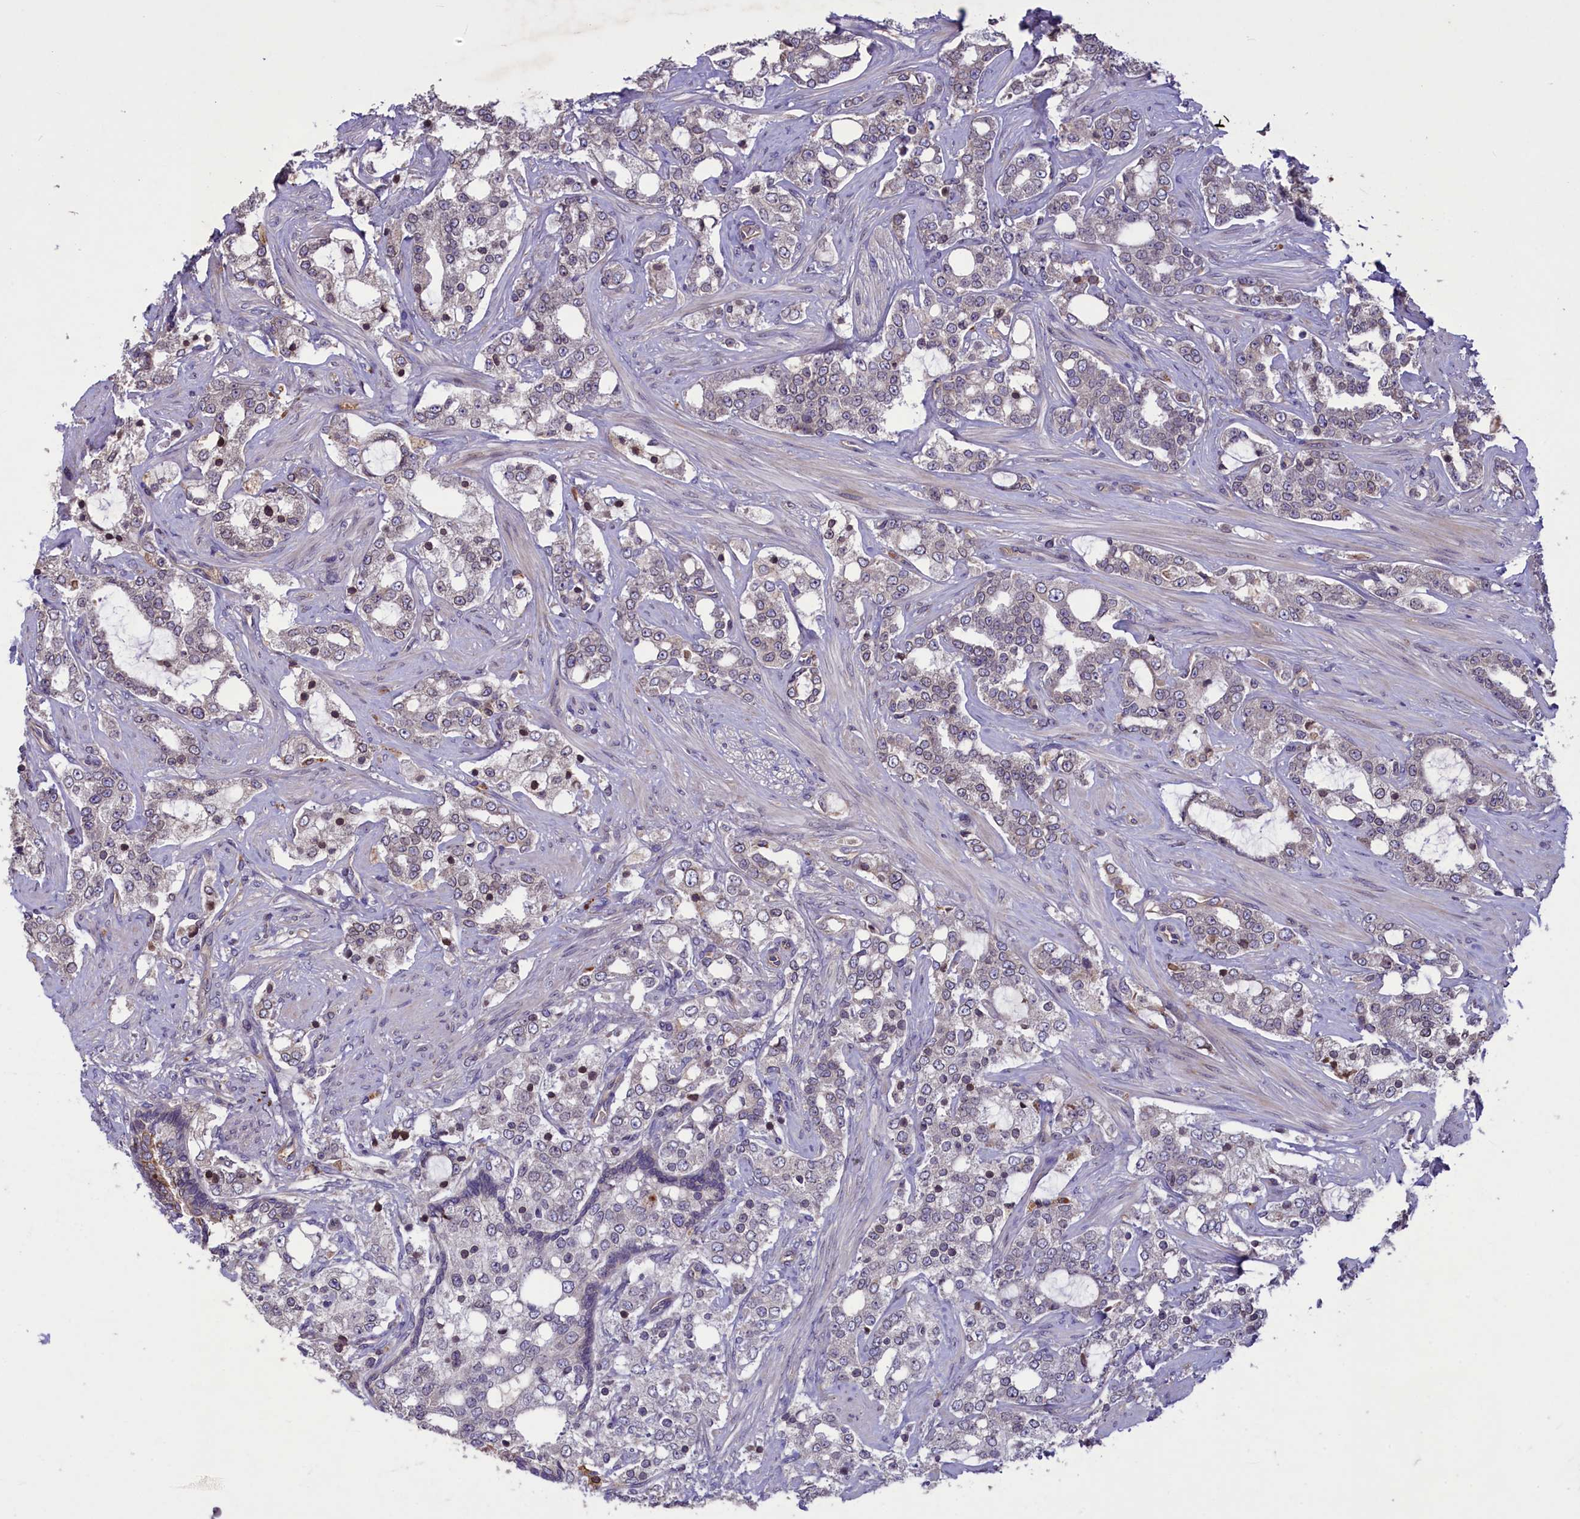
{"staining": {"intensity": "weak", "quantity": "<25%", "location": "cytoplasmic/membranous,nuclear"}, "tissue": "prostate cancer", "cell_type": "Tumor cells", "image_type": "cancer", "snomed": [{"axis": "morphology", "description": "Adenocarcinoma, High grade"}, {"axis": "topography", "description": "Prostate"}], "caption": "This is an immunohistochemistry (IHC) histopathology image of human prostate adenocarcinoma (high-grade). There is no positivity in tumor cells.", "gene": "CCDC125", "patient": {"sex": "male", "age": 64}}